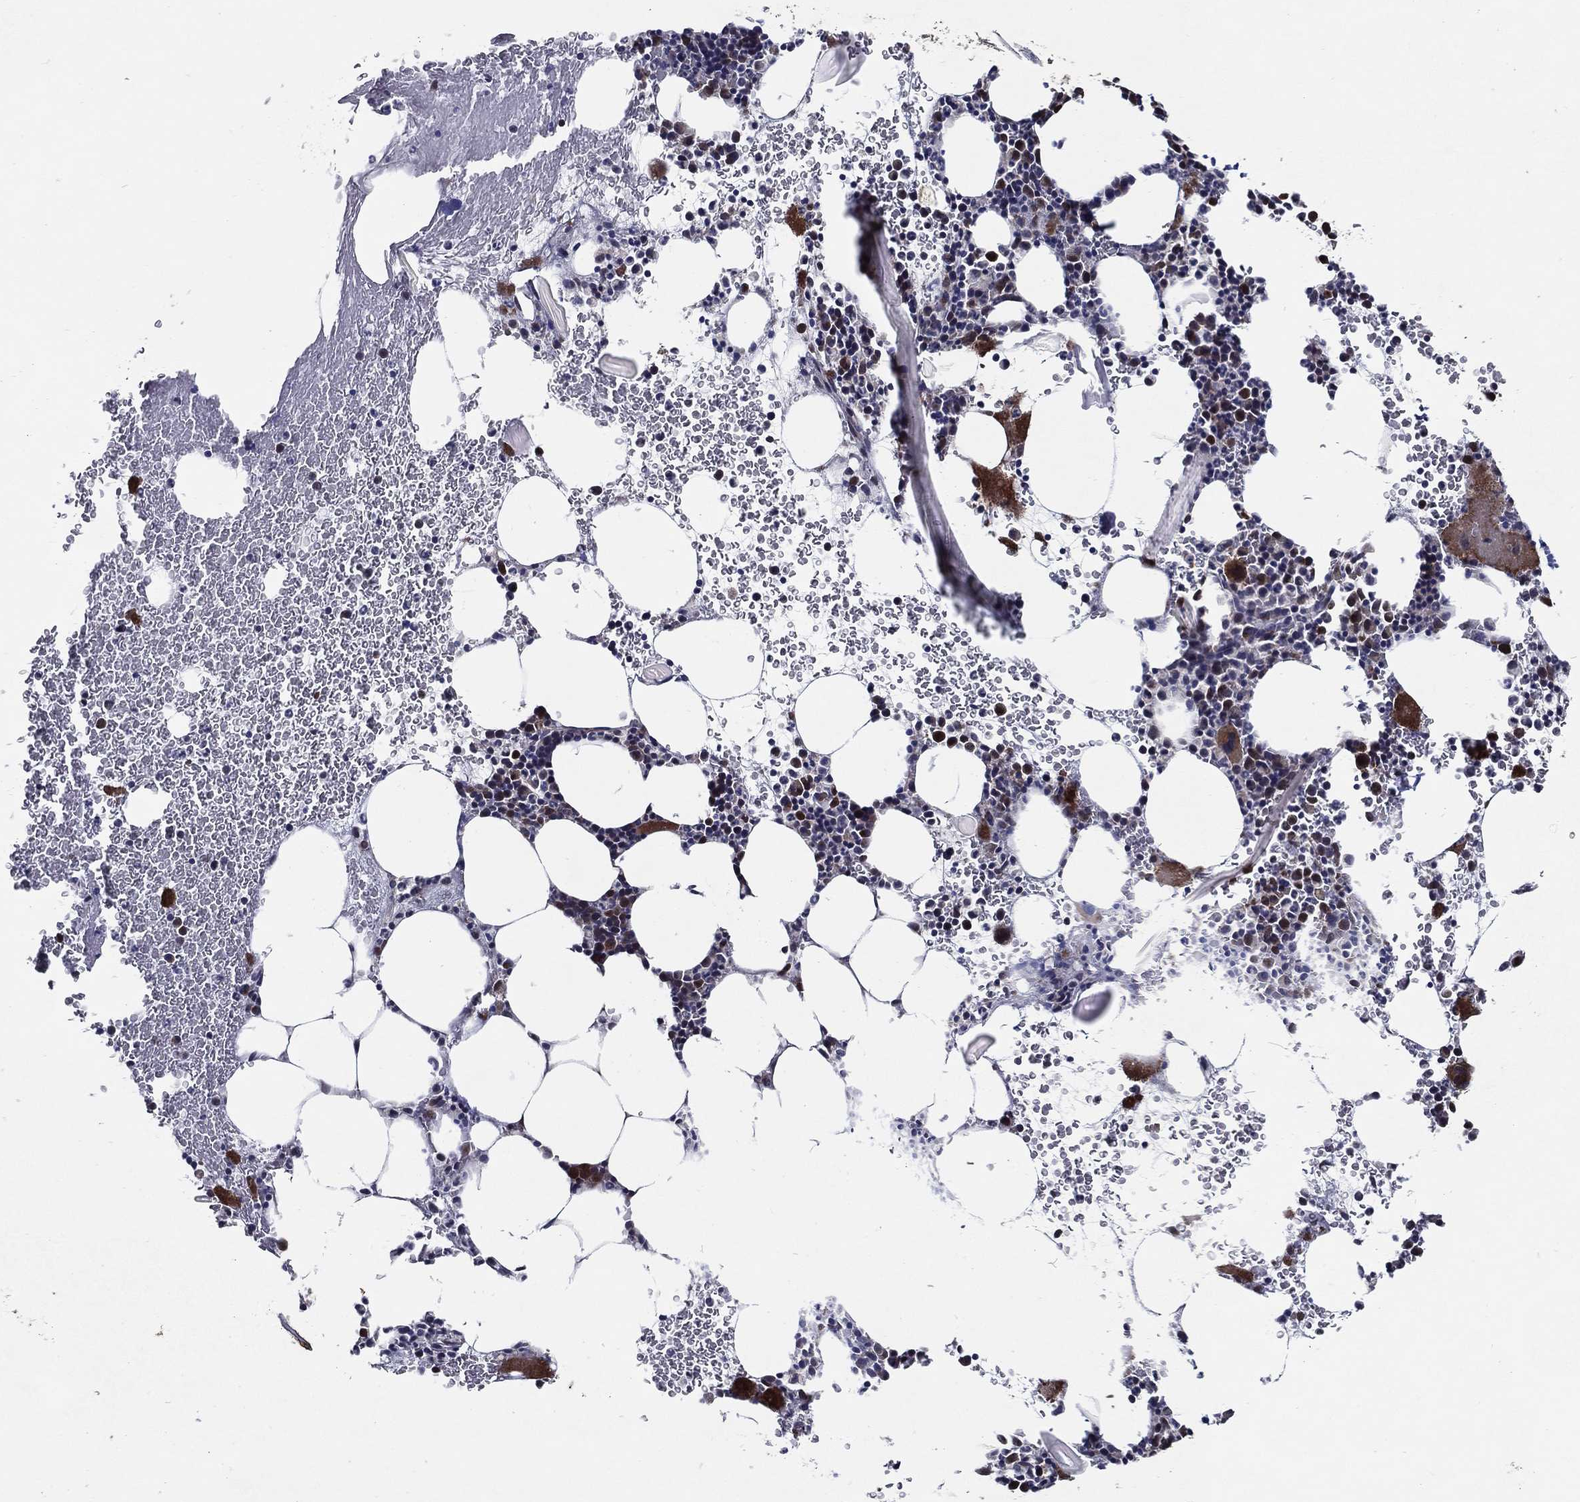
{"staining": {"intensity": "strong", "quantity": "<25%", "location": "cytoplasmic/membranous"}, "tissue": "bone marrow", "cell_type": "Hematopoietic cells", "image_type": "normal", "snomed": [{"axis": "morphology", "description": "Normal tissue, NOS"}, {"axis": "topography", "description": "Bone marrow"}], "caption": "Unremarkable bone marrow shows strong cytoplasmic/membranous staining in about <25% of hematopoietic cells (DAB IHC with brightfield microscopy, high magnification)..", "gene": "ARHGAP11A", "patient": {"sex": "female", "age": 79}}